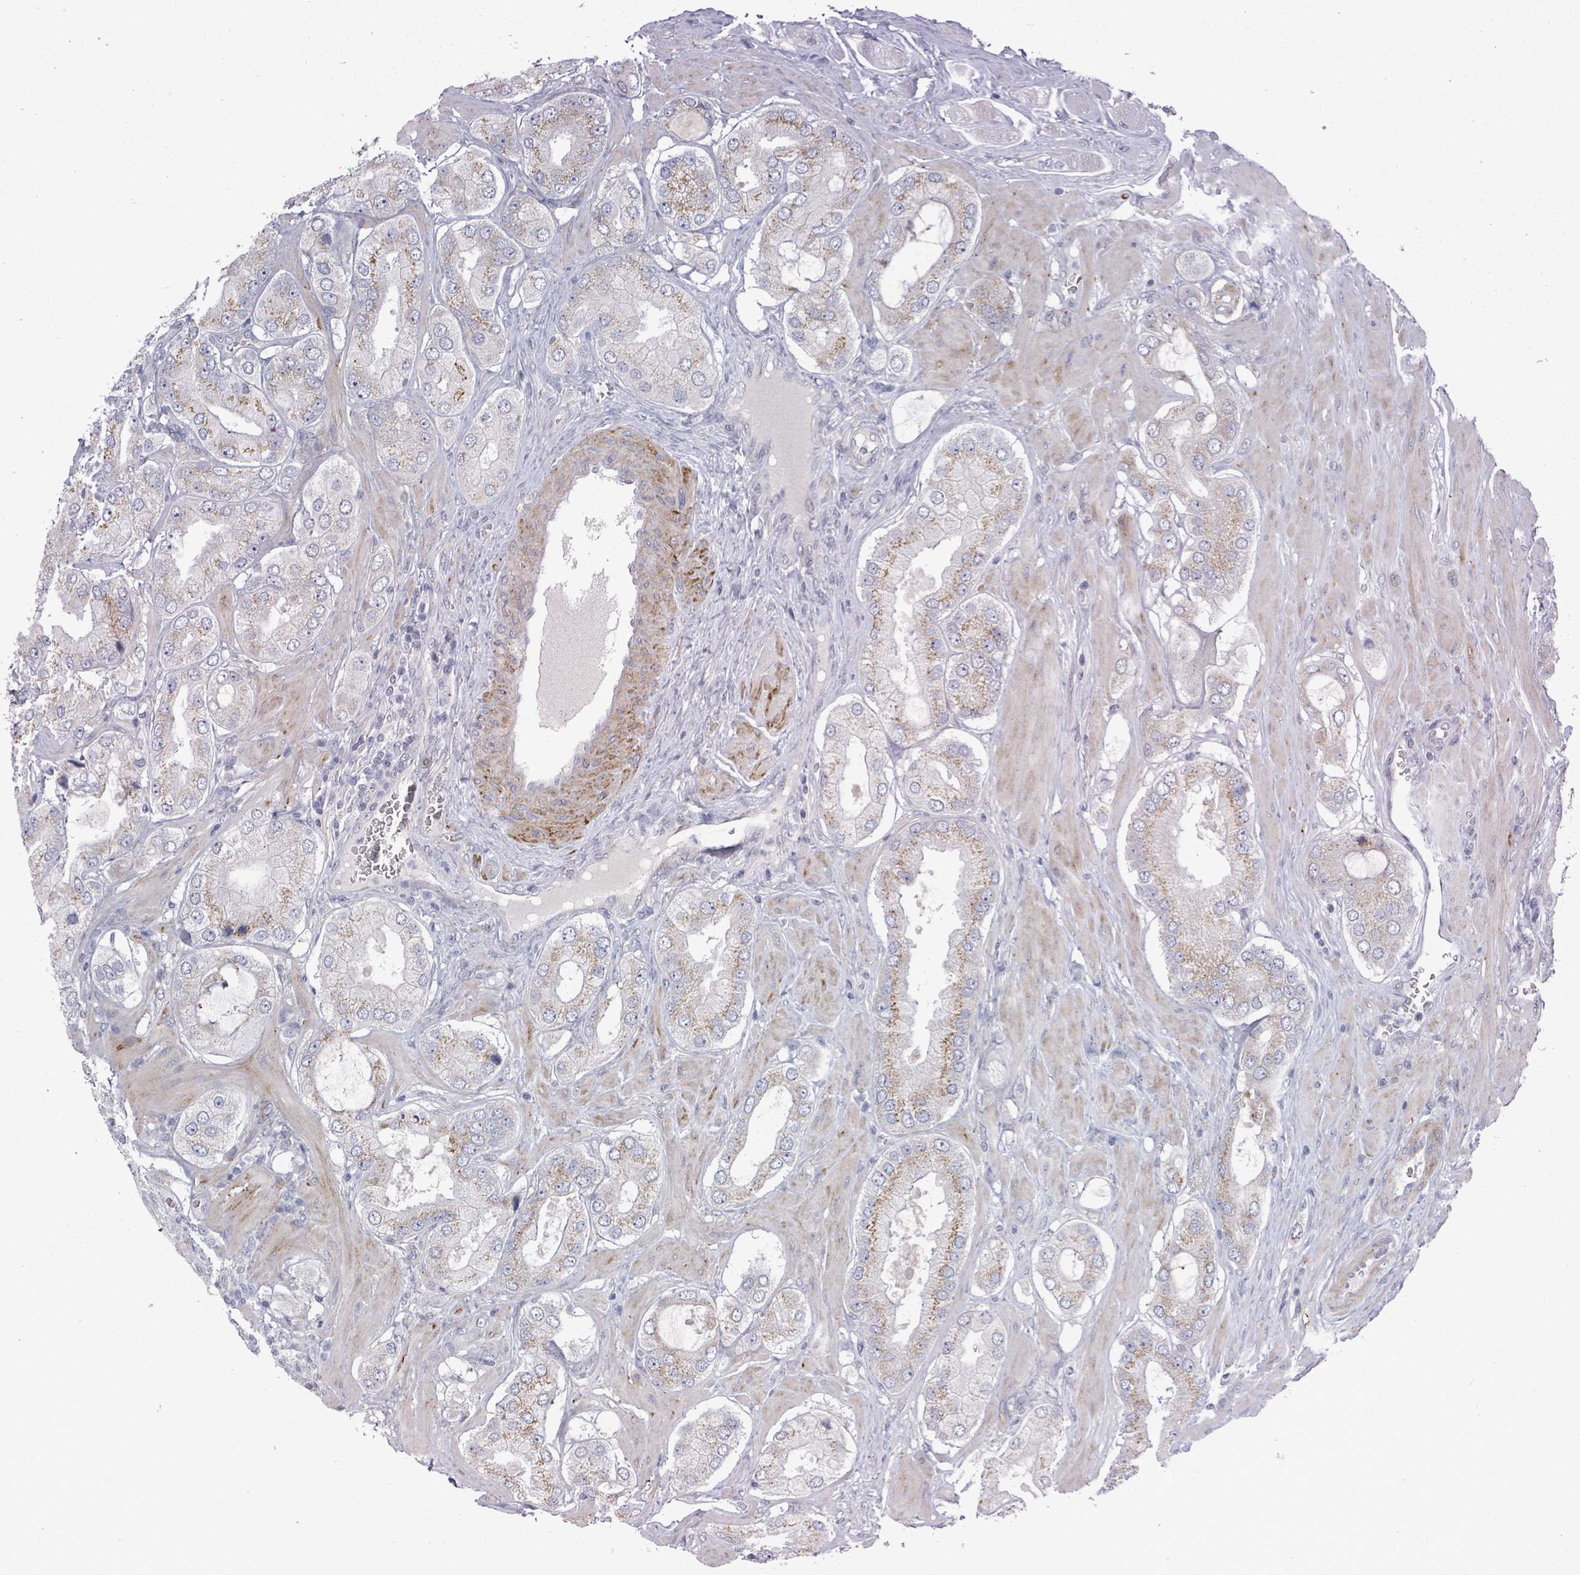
{"staining": {"intensity": "moderate", "quantity": ">75%", "location": "cytoplasmic/membranous"}, "tissue": "prostate cancer", "cell_type": "Tumor cells", "image_type": "cancer", "snomed": [{"axis": "morphology", "description": "Adenocarcinoma, Low grade"}, {"axis": "topography", "description": "Prostate"}], "caption": "This is a histology image of IHC staining of prostate cancer (adenocarcinoma (low-grade)), which shows moderate staining in the cytoplasmic/membranous of tumor cells.", "gene": "ZFPM1", "patient": {"sex": "male", "age": 42}}